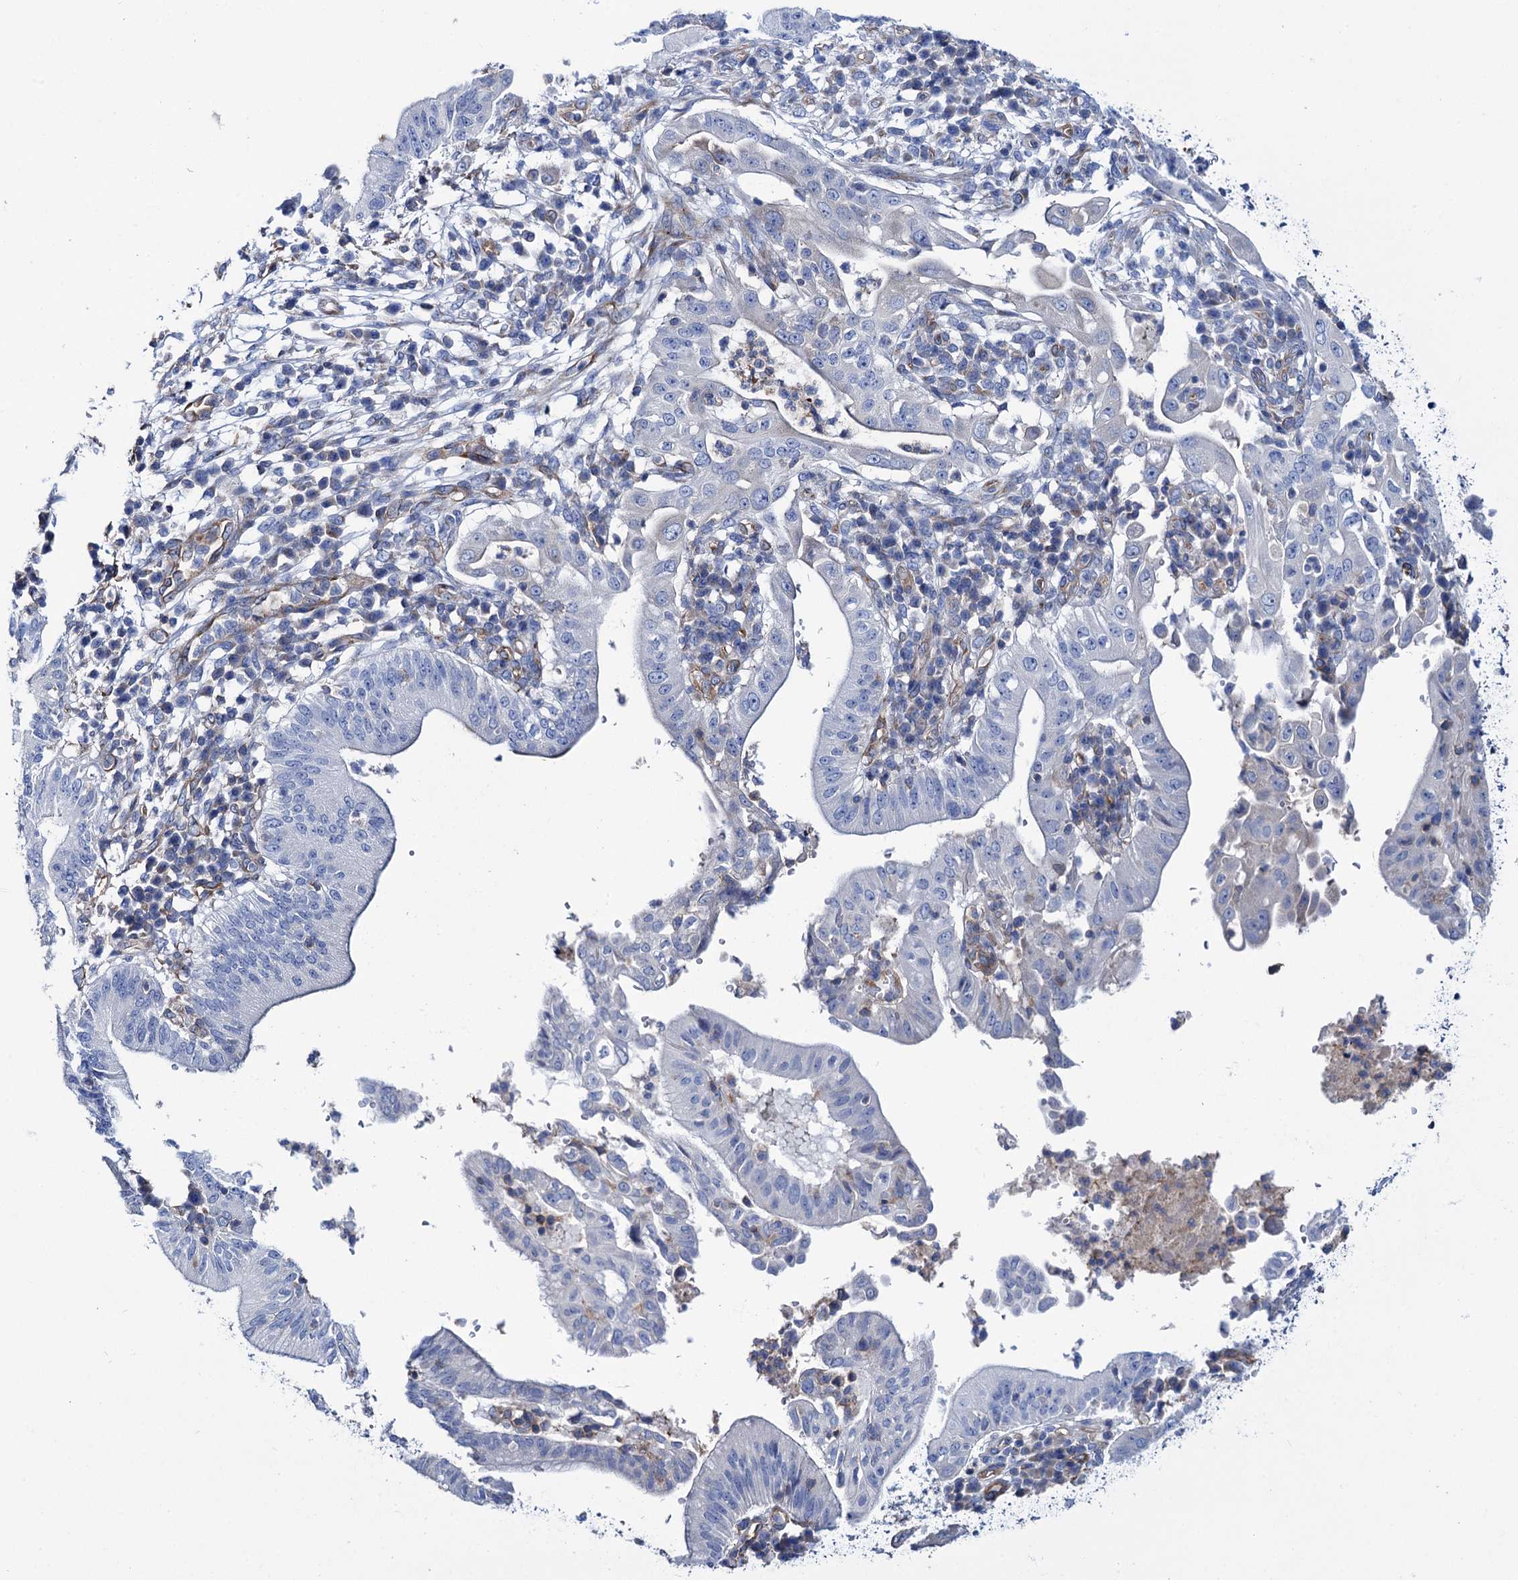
{"staining": {"intensity": "negative", "quantity": "none", "location": "none"}, "tissue": "pancreatic cancer", "cell_type": "Tumor cells", "image_type": "cancer", "snomed": [{"axis": "morphology", "description": "Adenocarcinoma, NOS"}, {"axis": "topography", "description": "Pancreas"}], "caption": "A photomicrograph of pancreatic adenocarcinoma stained for a protein displays no brown staining in tumor cells. (DAB immunohistochemistry visualized using brightfield microscopy, high magnification).", "gene": "SCPEP1", "patient": {"sex": "male", "age": 68}}